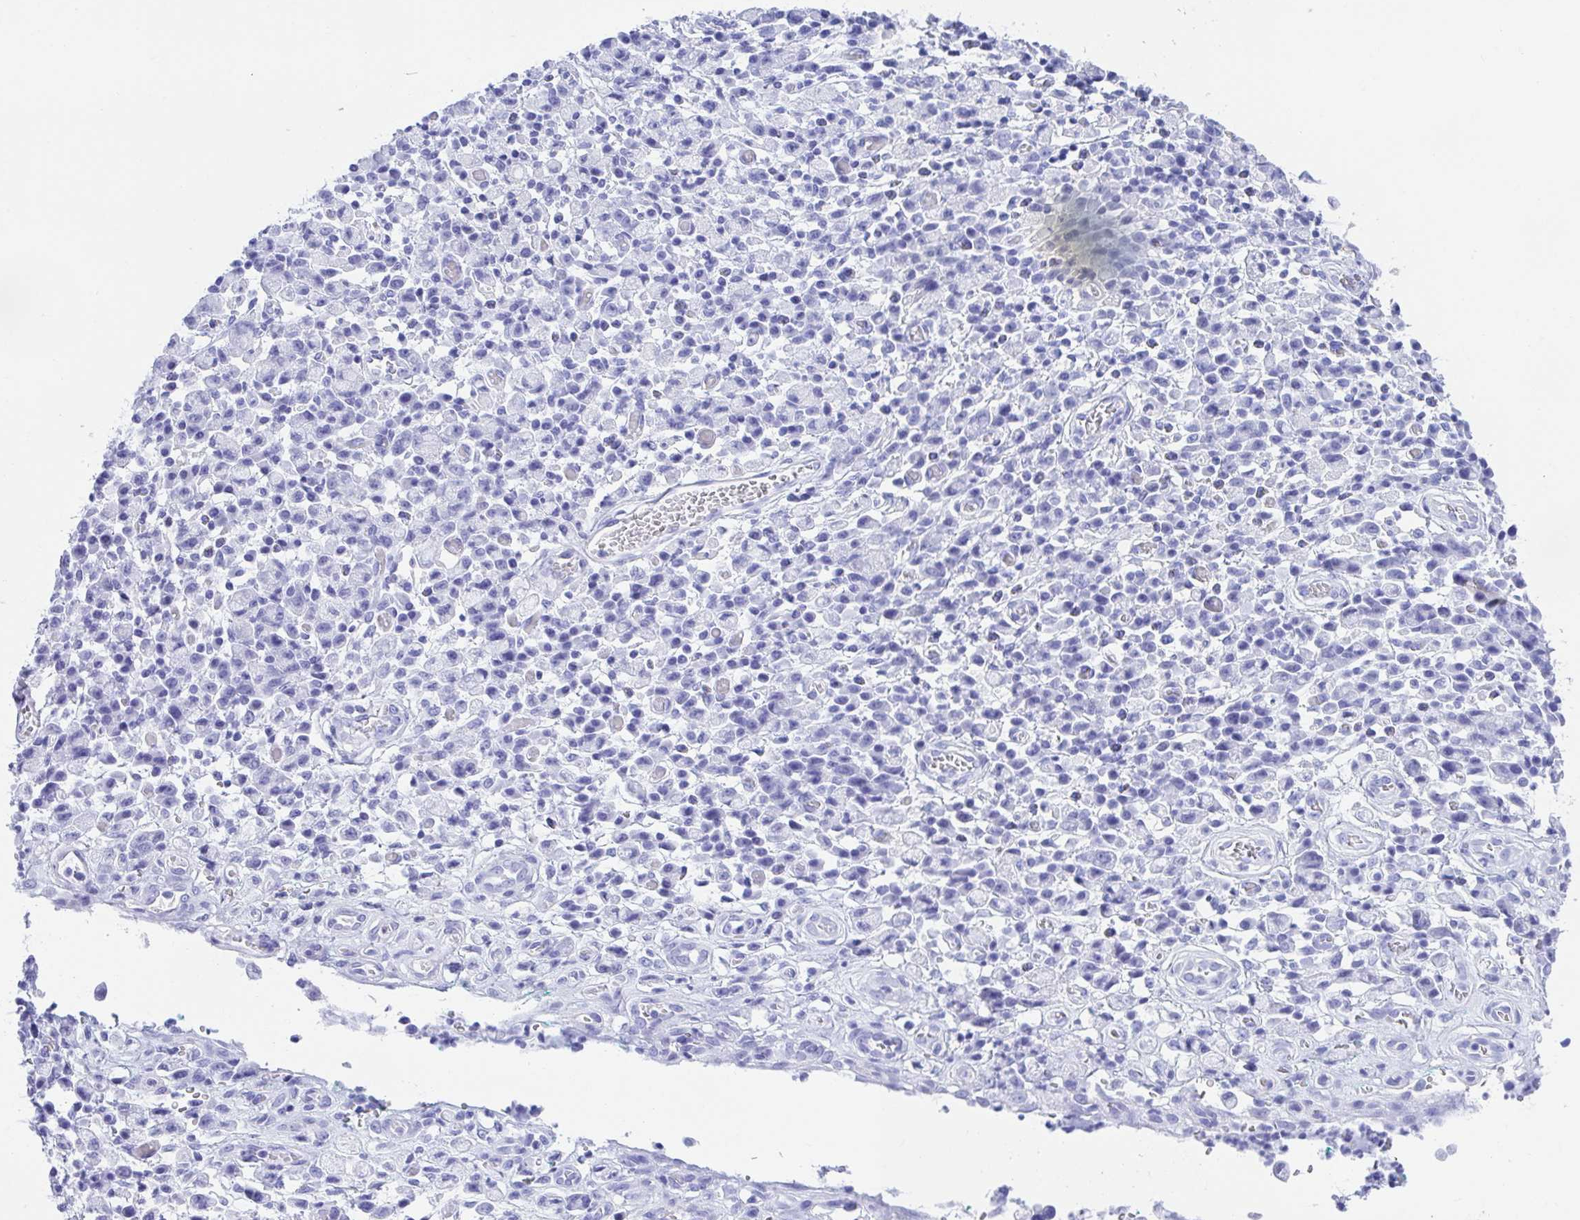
{"staining": {"intensity": "negative", "quantity": "none", "location": "none"}, "tissue": "stomach cancer", "cell_type": "Tumor cells", "image_type": "cancer", "snomed": [{"axis": "morphology", "description": "Adenocarcinoma, NOS"}, {"axis": "topography", "description": "Stomach"}], "caption": "High magnification brightfield microscopy of stomach adenocarcinoma stained with DAB (brown) and counterstained with hematoxylin (blue): tumor cells show no significant expression.", "gene": "ANK1", "patient": {"sex": "male", "age": 77}}